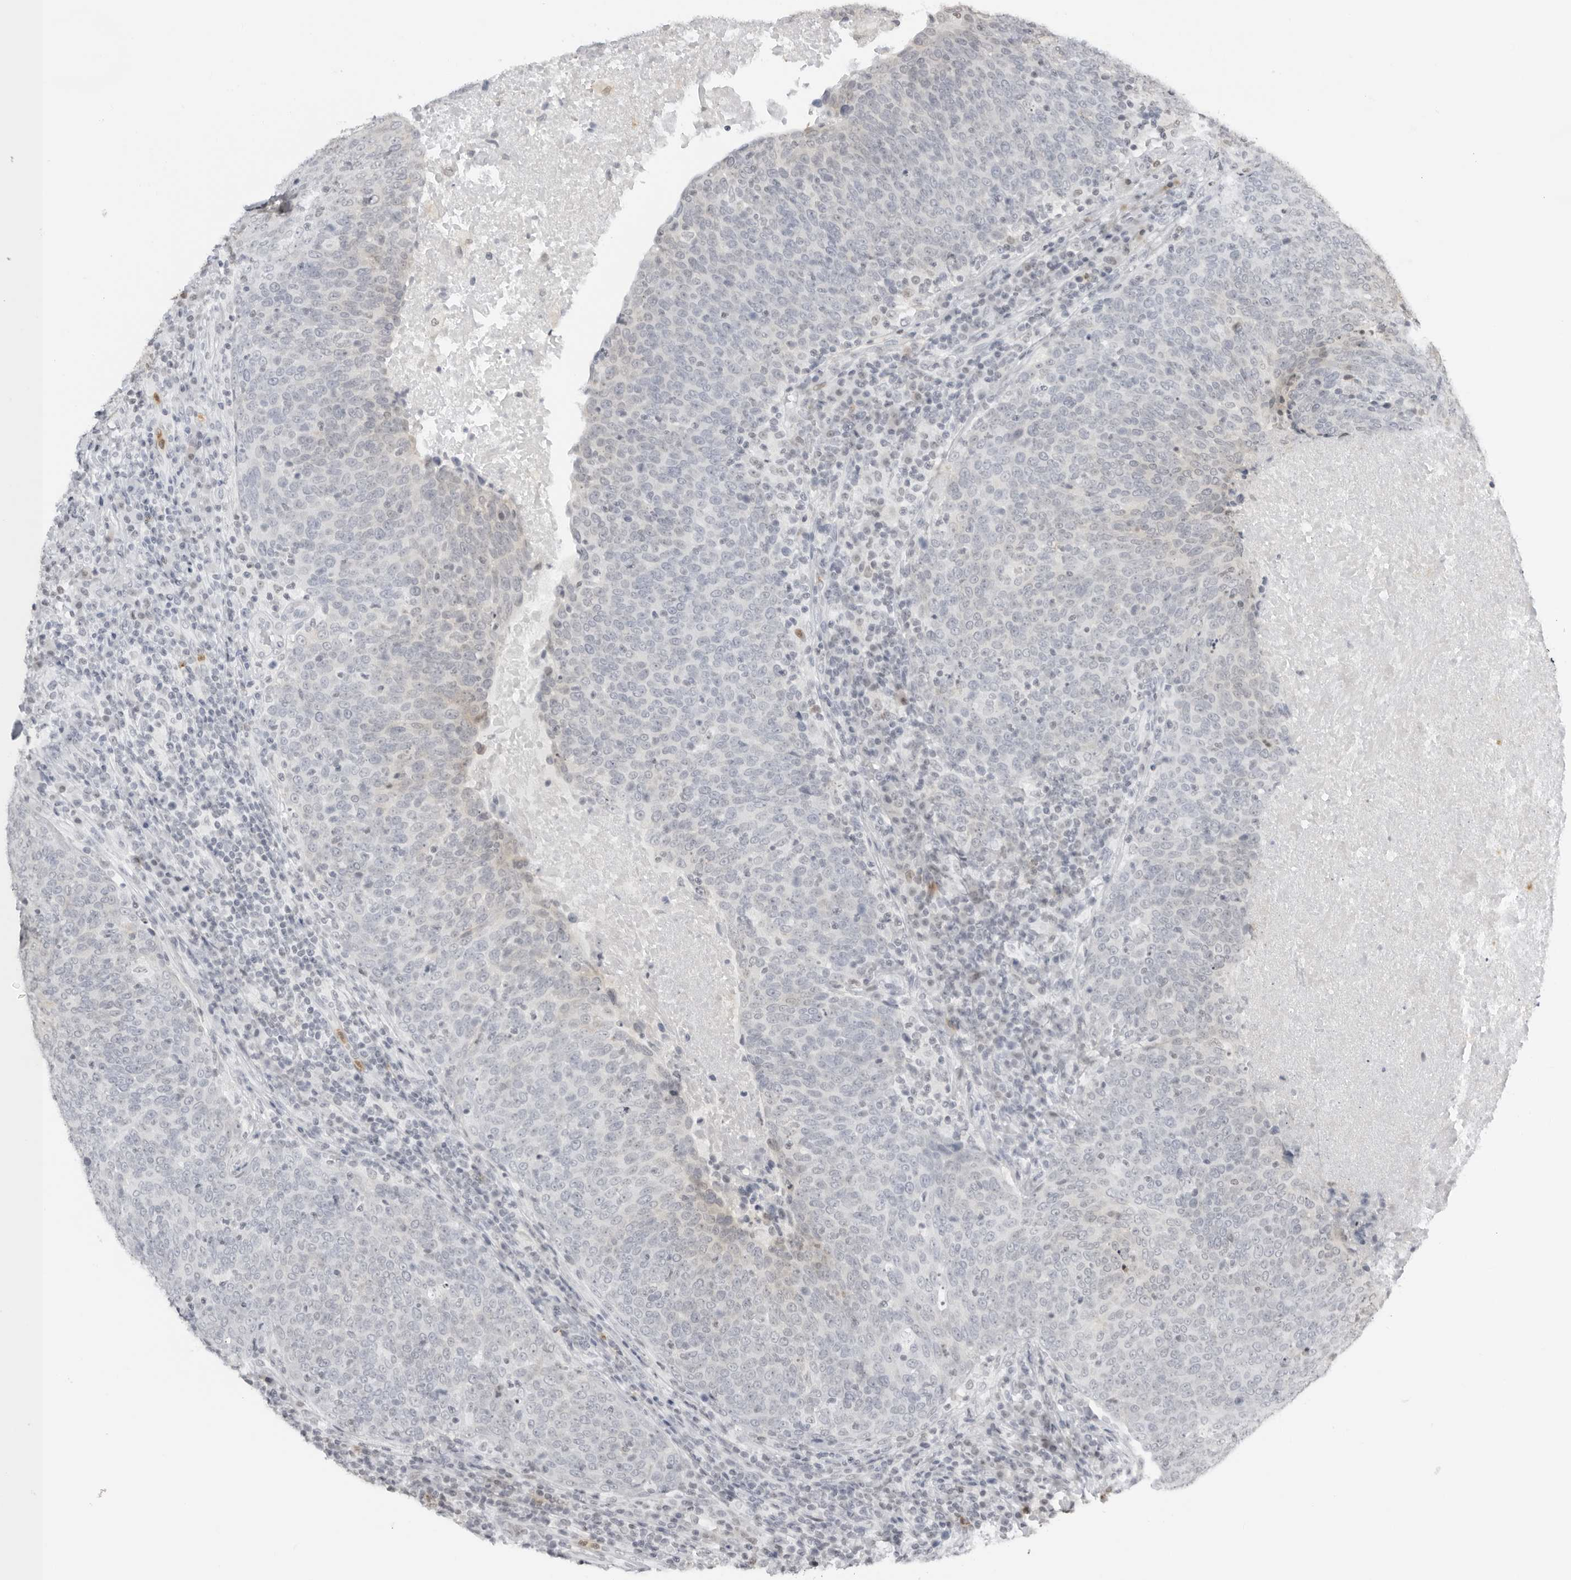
{"staining": {"intensity": "negative", "quantity": "none", "location": "none"}, "tissue": "head and neck cancer", "cell_type": "Tumor cells", "image_type": "cancer", "snomed": [{"axis": "morphology", "description": "Squamous cell carcinoma, NOS"}, {"axis": "morphology", "description": "Squamous cell carcinoma, metastatic, NOS"}, {"axis": "topography", "description": "Lymph node"}, {"axis": "topography", "description": "Head-Neck"}], "caption": "IHC of human head and neck cancer shows no positivity in tumor cells.", "gene": "RNF146", "patient": {"sex": "male", "age": 62}}